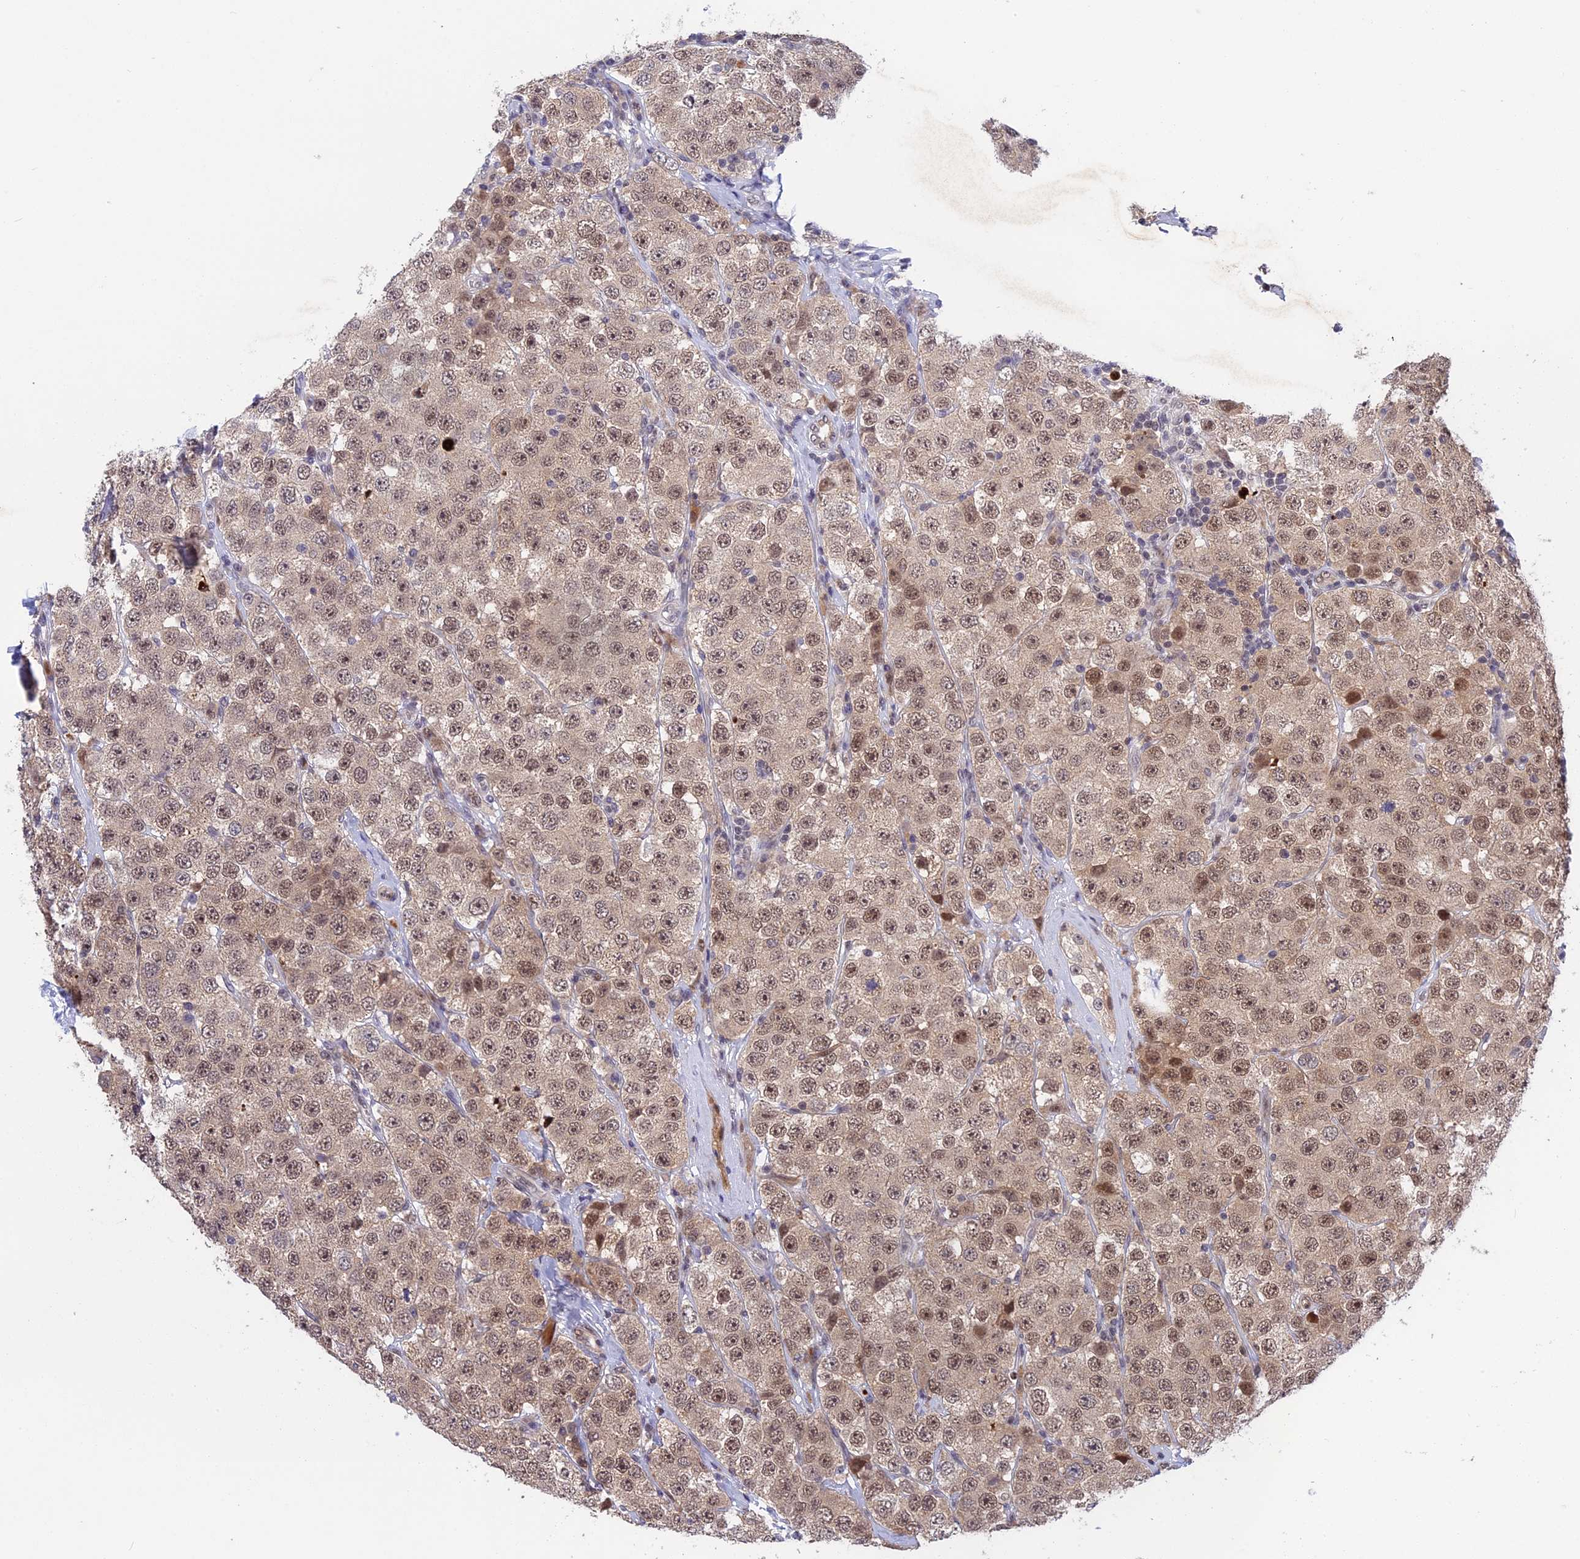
{"staining": {"intensity": "moderate", "quantity": ">75%", "location": "nuclear"}, "tissue": "testis cancer", "cell_type": "Tumor cells", "image_type": "cancer", "snomed": [{"axis": "morphology", "description": "Seminoma, NOS"}, {"axis": "topography", "description": "Testis"}], "caption": "Testis cancer stained with a protein marker shows moderate staining in tumor cells.", "gene": "POLR2C", "patient": {"sex": "male", "age": 28}}